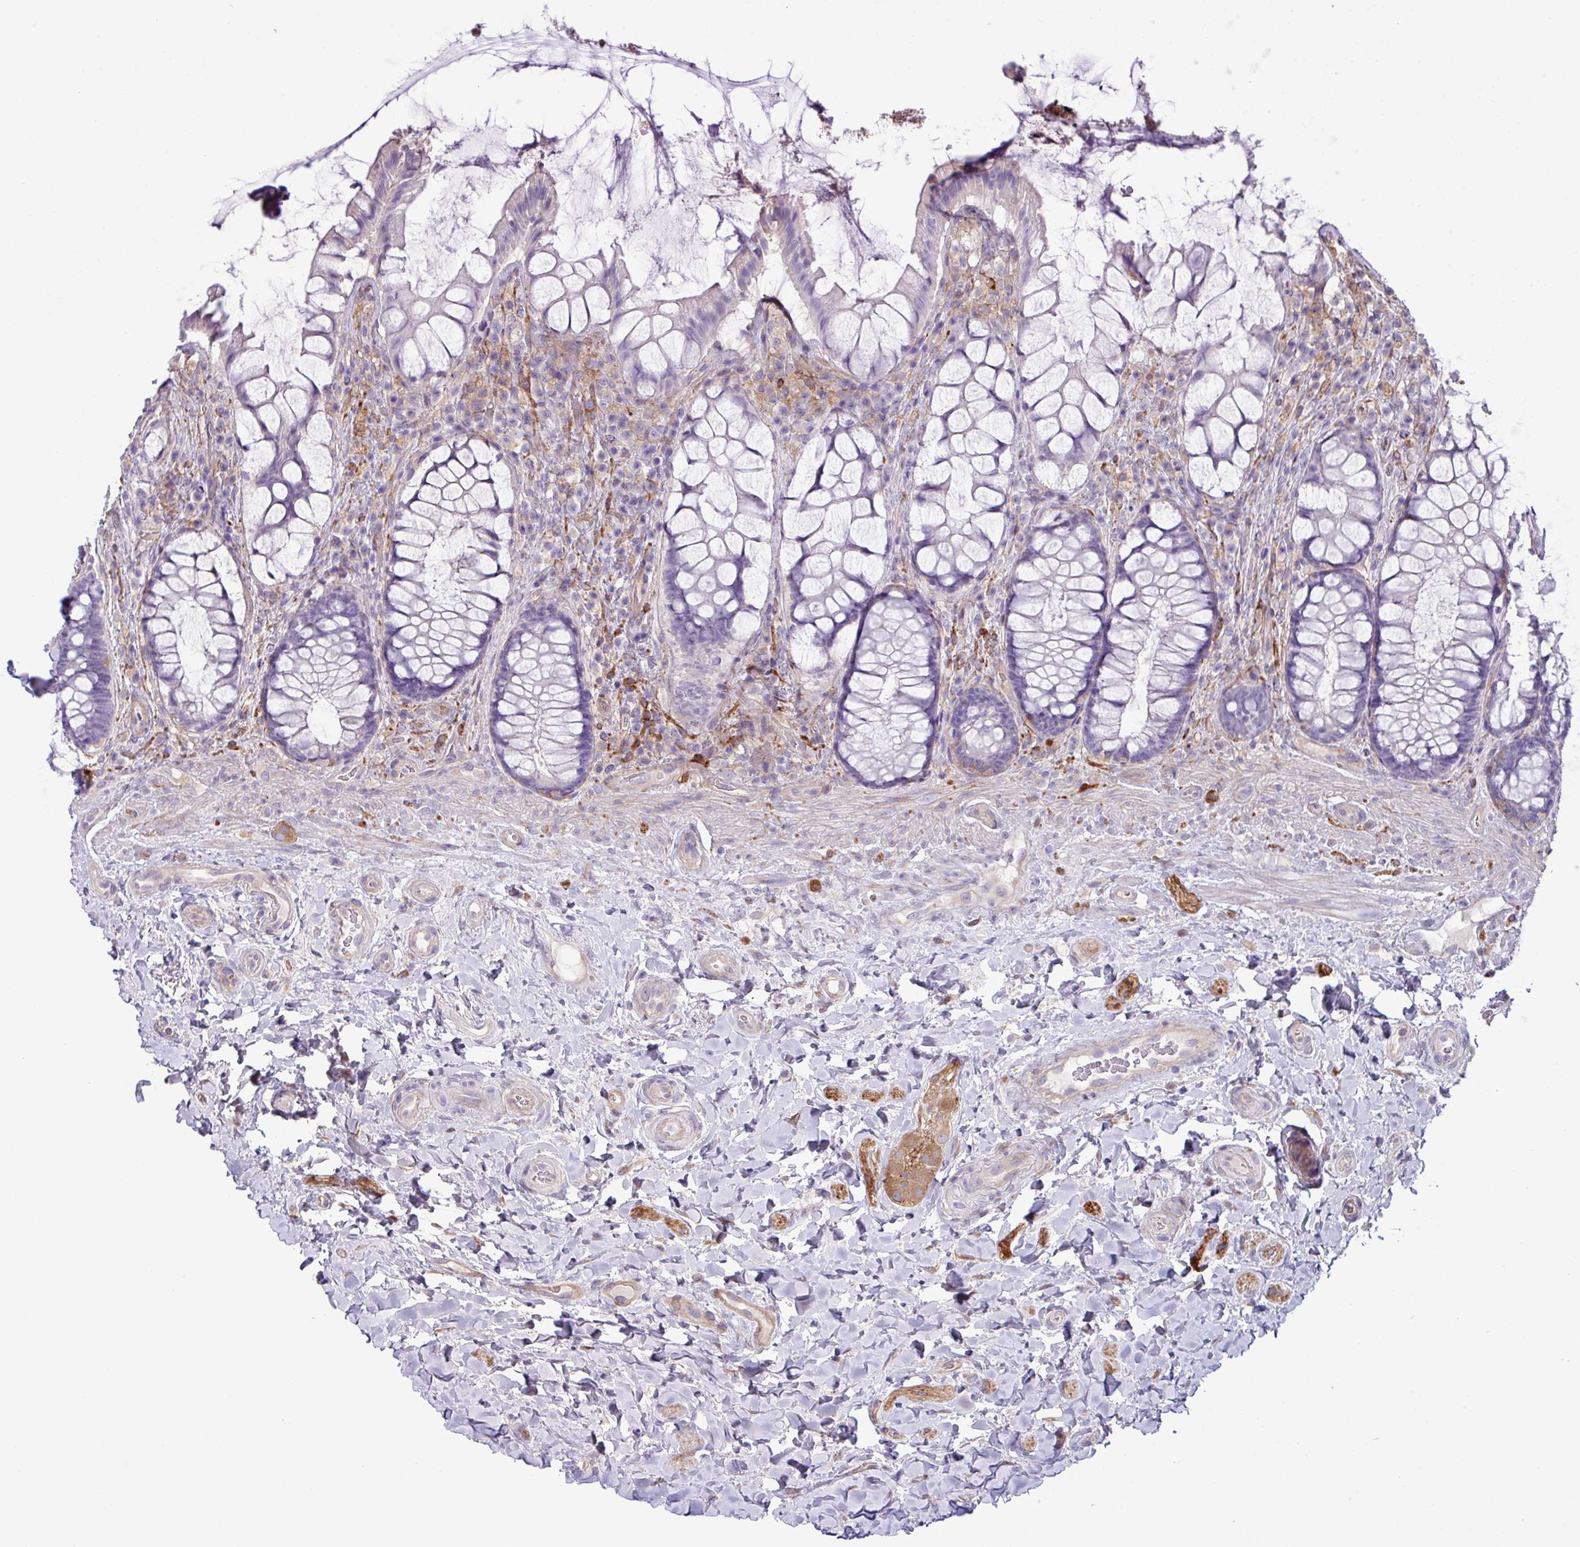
{"staining": {"intensity": "negative", "quantity": "none", "location": "none"}, "tissue": "rectum", "cell_type": "Glandular cells", "image_type": "normal", "snomed": [{"axis": "morphology", "description": "Normal tissue, NOS"}, {"axis": "topography", "description": "Rectum"}], "caption": "Immunohistochemical staining of unremarkable rectum displays no significant staining in glandular cells.", "gene": "KIRREL3", "patient": {"sex": "female", "age": 58}}